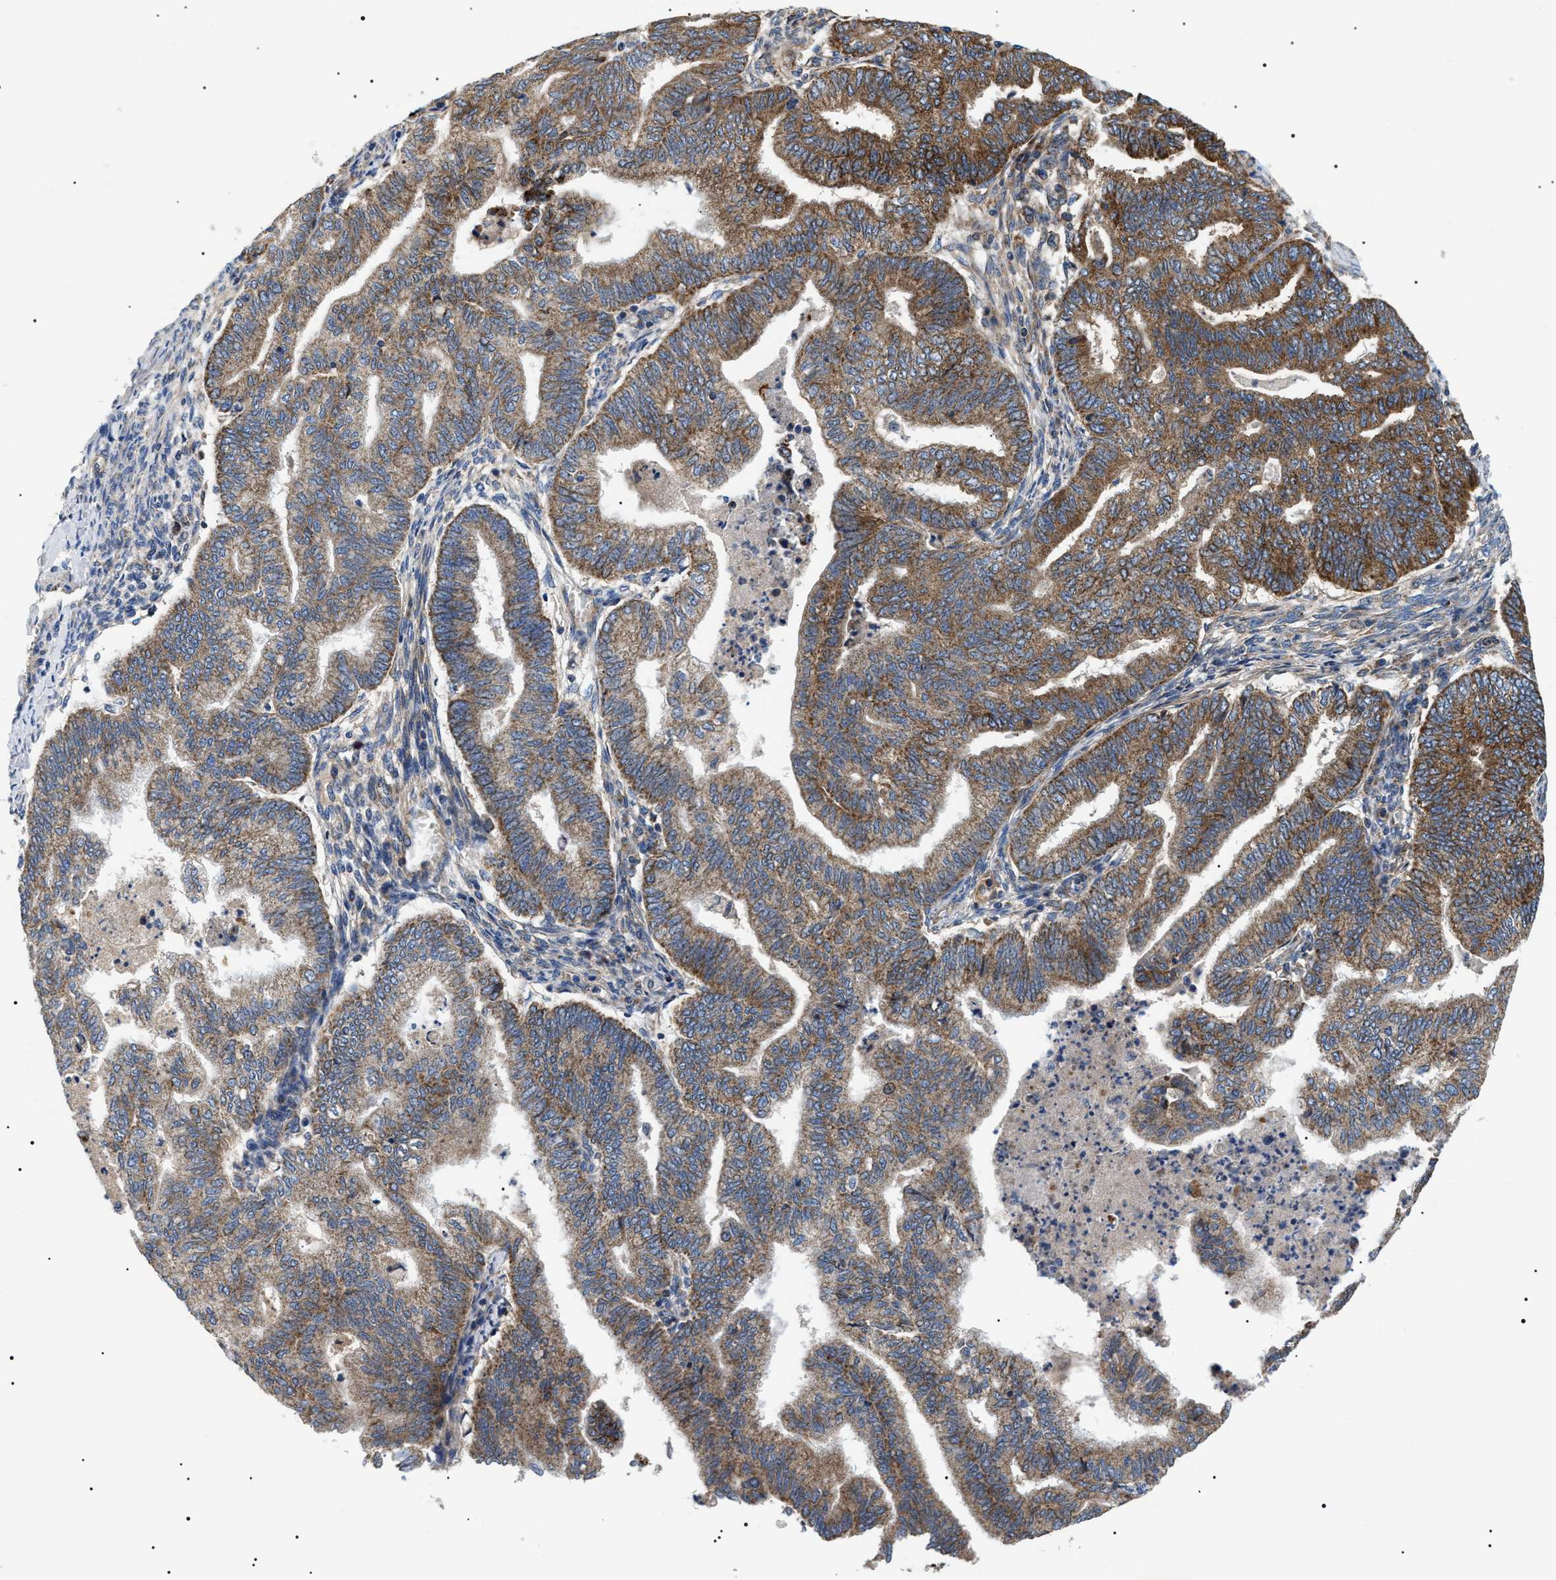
{"staining": {"intensity": "moderate", "quantity": ">75%", "location": "cytoplasmic/membranous"}, "tissue": "endometrial cancer", "cell_type": "Tumor cells", "image_type": "cancer", "snomed": [{"axis": "morphology", "description": "Polyp, NOS"}, {"axis": "morphology", "description": "Adenocarcinoma, NOS"}, {"axis": "morphology", "description": "Adenoma, NOS"}, {"axis": "topography", "description": "Endometrium"}], "caption": "Immunohistochemistry photomicrograph of neoplastic tissue: endometrial cancer stained using immunohistochemistry (IHC) demonstrates medium levels of moderate protein expression localized specifically in the cytoplasmic/membranous of tumor cells, appearing as a cytoplasmic/membranous brown color.", "gene": "OXSM", "patient": {"sex": "female", "age": 79}}